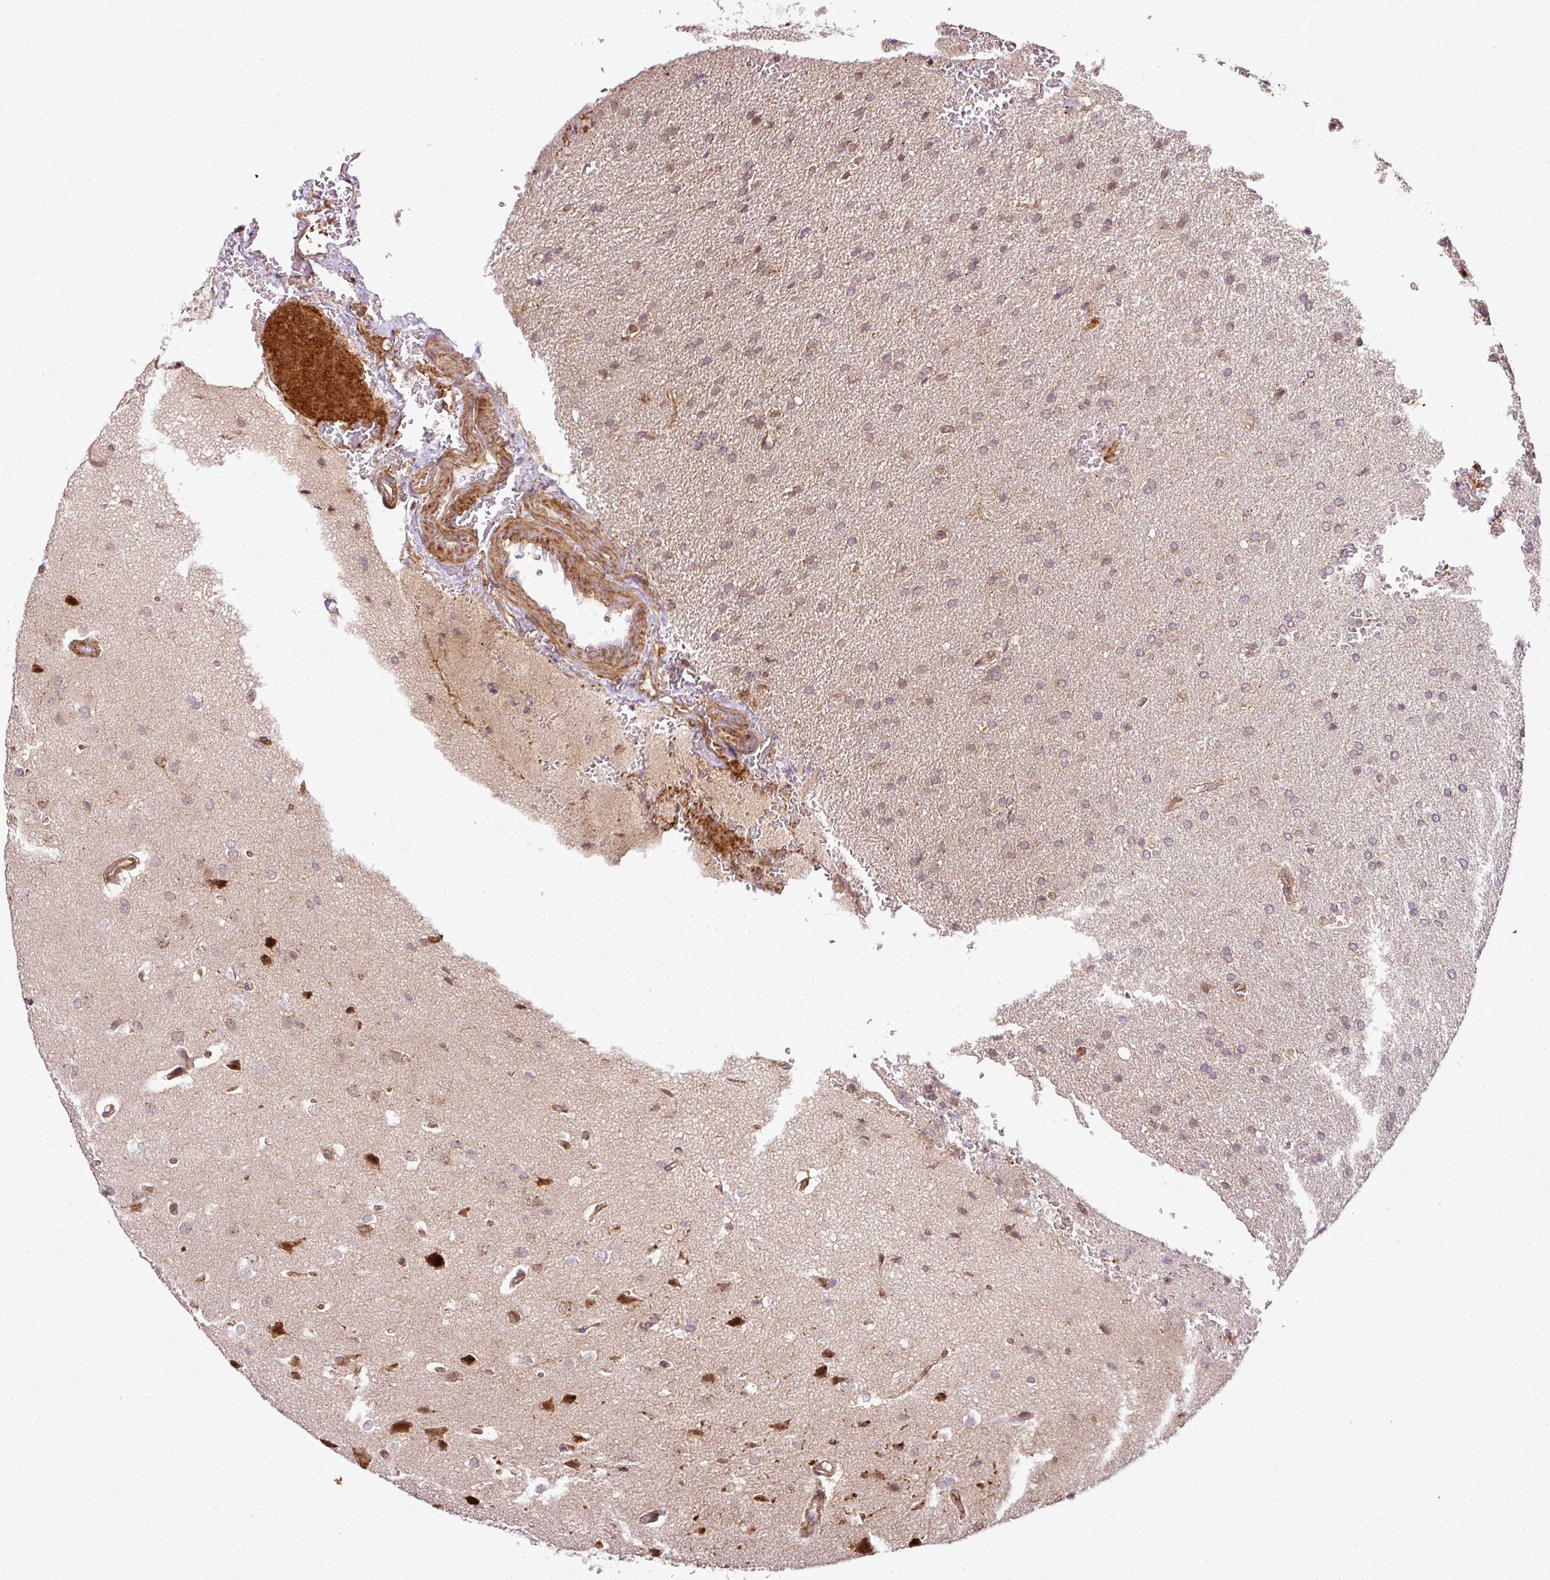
{"staining": {"intensity": "moderate", "quantity": ">75%", "location": "cytoplasmic/membranous"}, "tissue": "glioma", "cell_type": "Tumor cells", "image_type": "cancer", "snomed": [{"axis": "morphology", "description": "Glioma, malignant, Low grade"}, {"axis": "topography", "description": "Brain"}], "caption": "Tumor cells reveal medium levels of moderate cytoplasmic/membranous staining in approximately >75% of cells in human malignant glioma (low-grade). (Stains: DAB (3,3'-diaminobenzidine) in brown, nuclei in blue, Microscopy: brightfield microscopy at high magnification).", "gene": "ATAT1", "patient": {"sex": "female", "age": 33}}